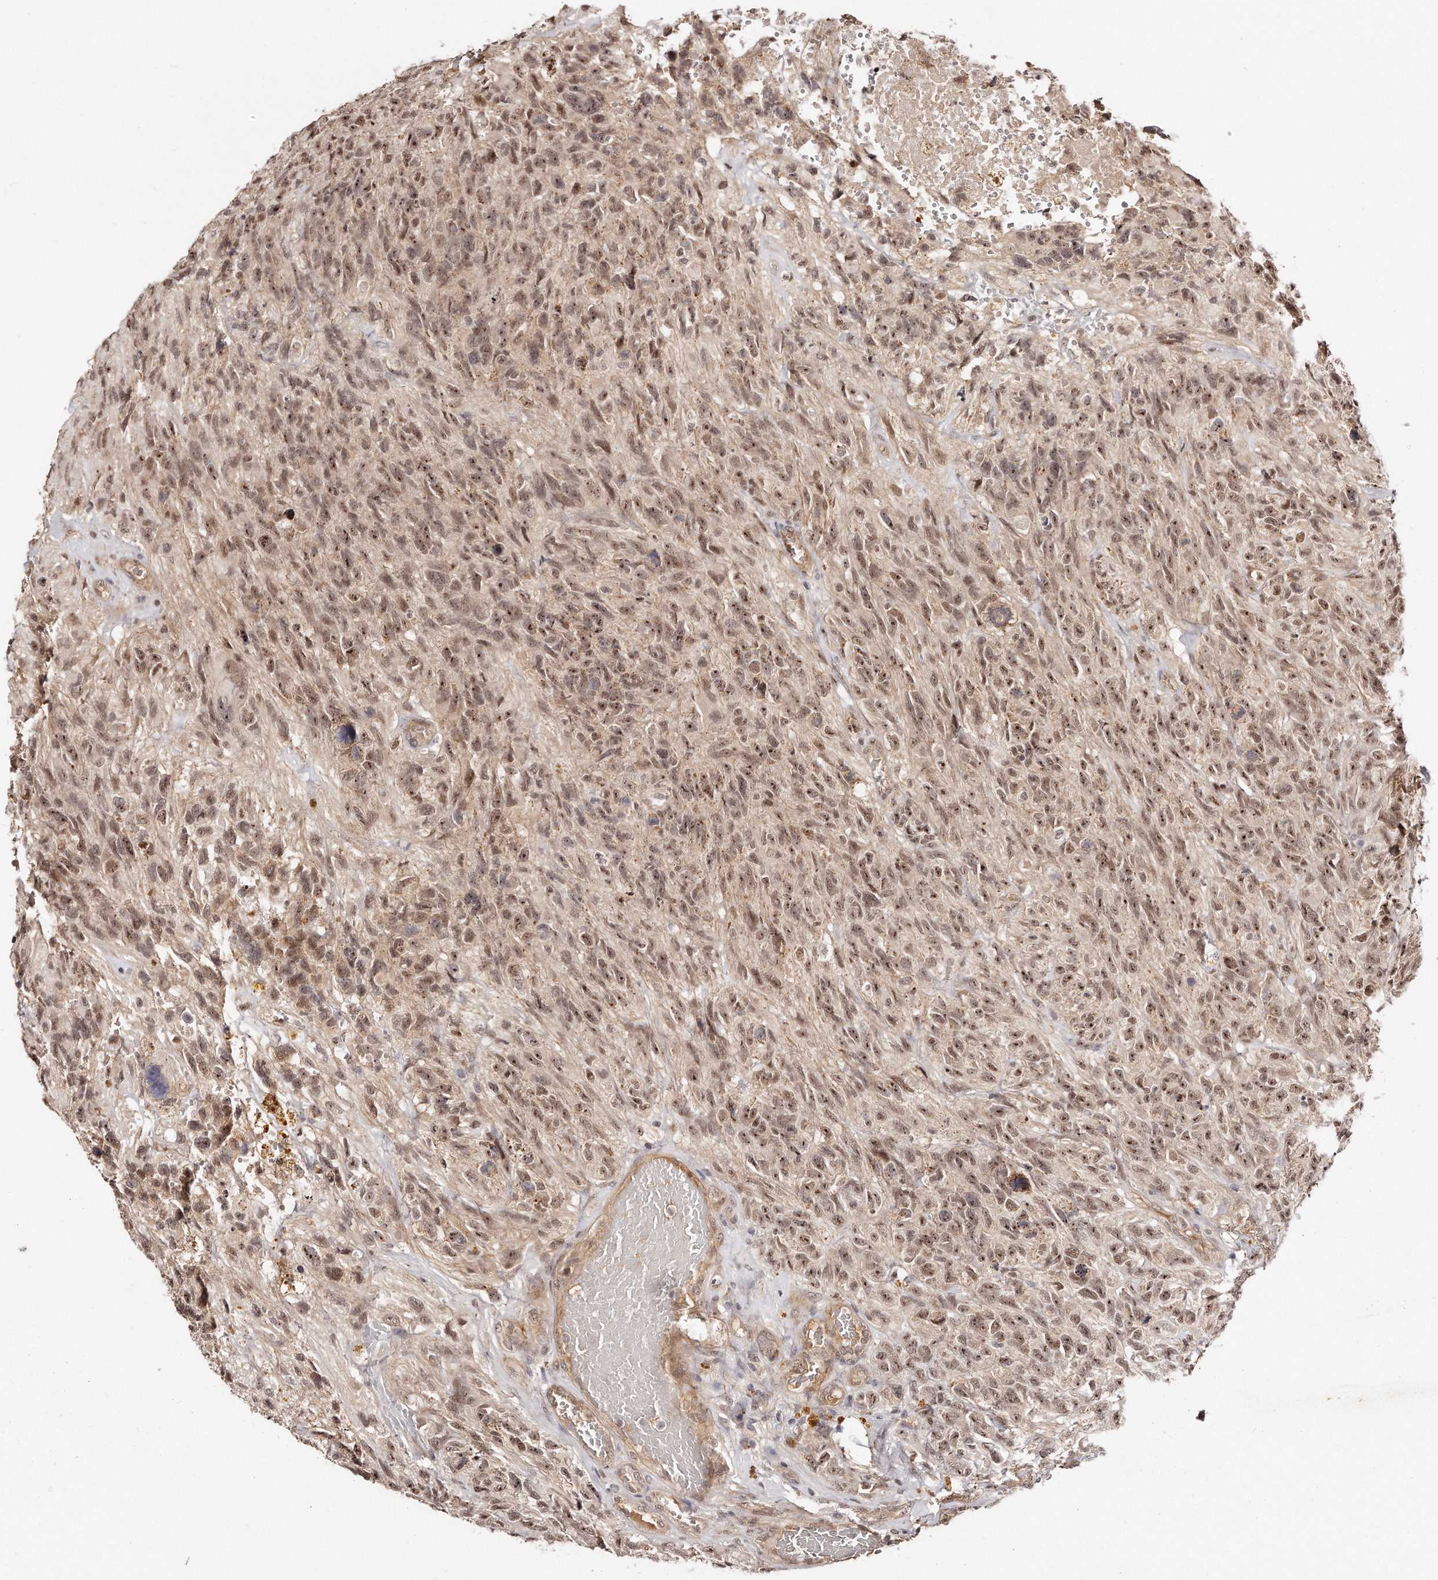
{"staining": {"intensity": "moderate", "quantity": ">75%", "location": "nuclear"}, "tissue": "glioma", "cell_type": "Tumor cells", "image_type": "cancer", "snomed": [{"axis": "morphology", "description": "Glioma, malignant, High grade"}, {"axis": "topography", "description": "Brain"}], "caption": "Immunohistochemical staining of human glioma exhibits medium levels of moderate nuclear protein positivity in approximately >75% of tumor cells.", "gene": "SOX4", "patient": {"sex": "male", "age": 69}}